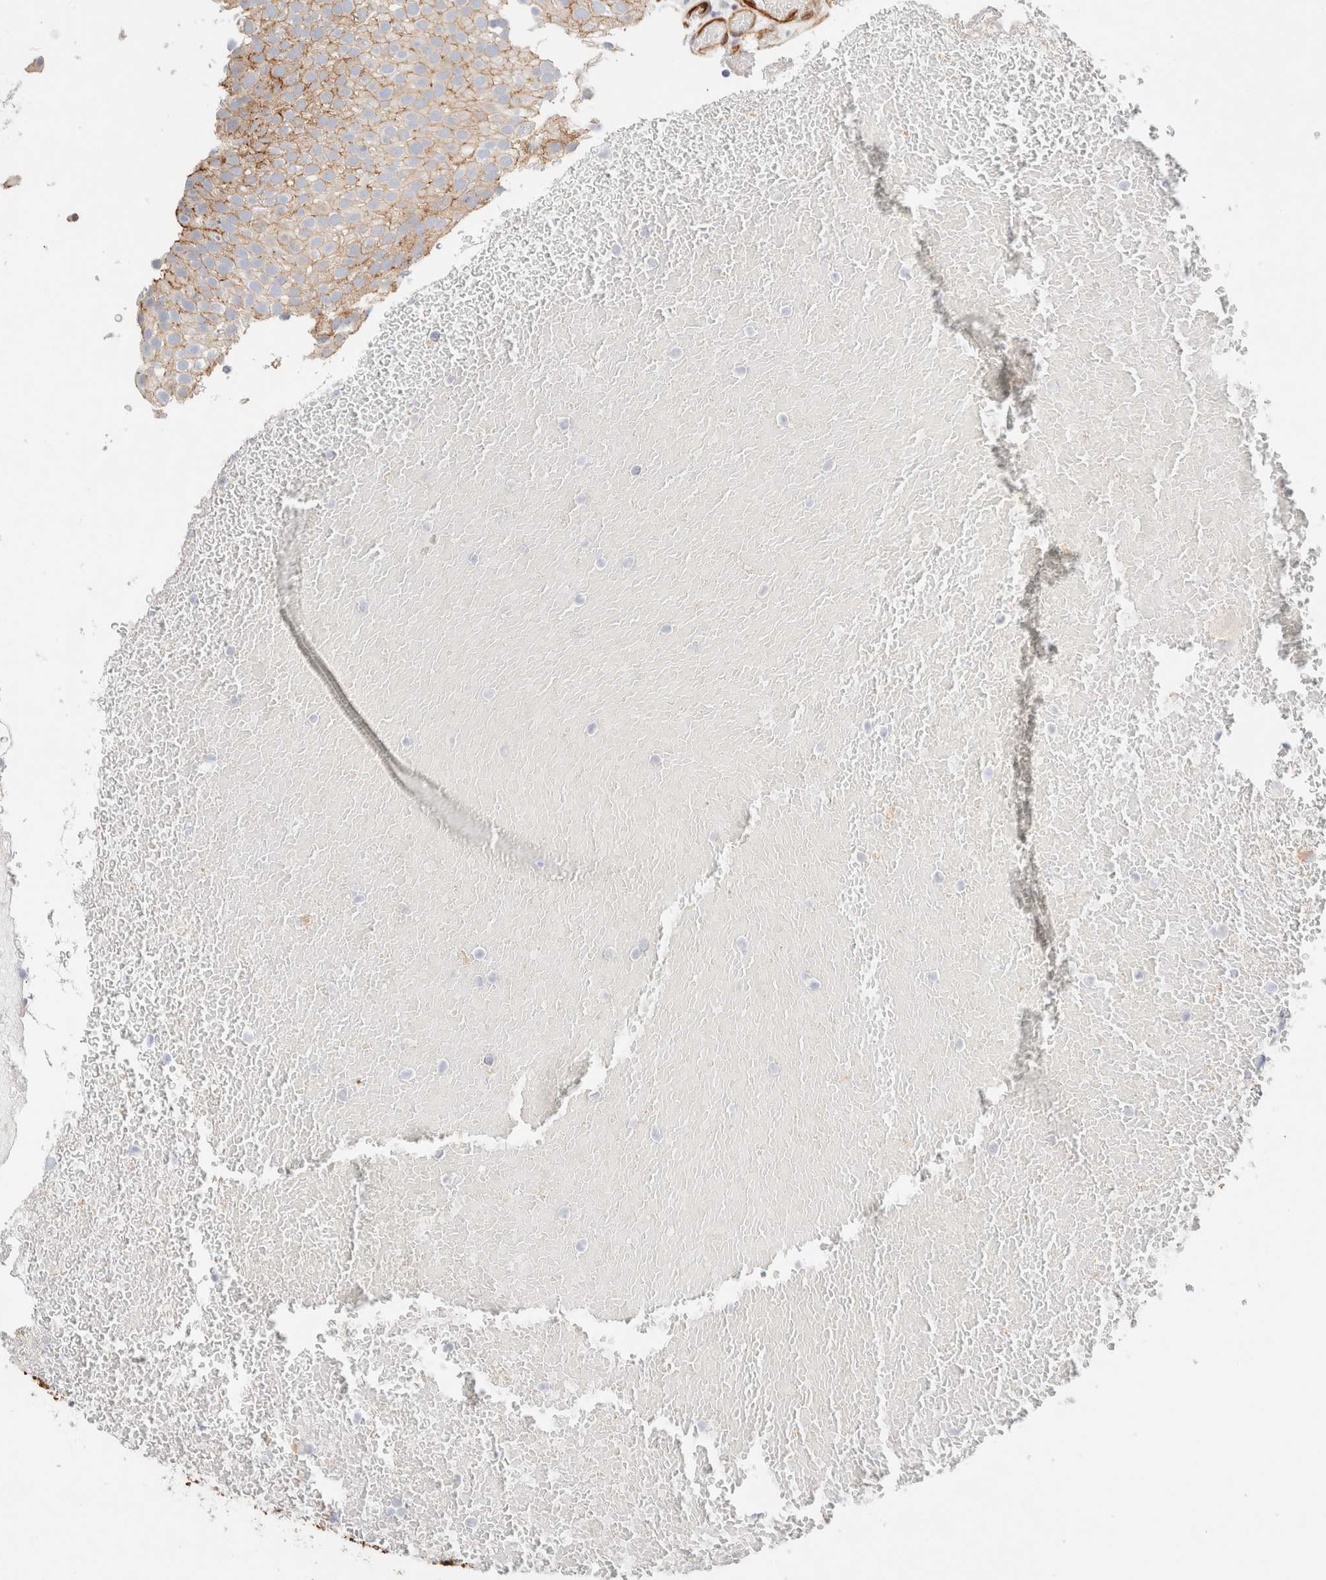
{"staining": {"intensity": "weak", "quantity": ">75%", "location": "cytoplasmic/membranous"}, "tissue": "urothelial cancer", "cell_type": "Tumor cells", "image_type": "cancer", "snomed": [{"axis": "morphology", "description": "Urothelial carcinoma, Low grade"}, {"axis": "topography", "description": "Urinary bladder"}], "caption": "Urothelial carcinoma (low-grade) was stained to show a protein in brown. There is low levels of weak cytoplasmic/membranous staining in about >75% of tumor cells.", "gene": "LMCD1", "patient": {"sex": "male", "age": 78}}